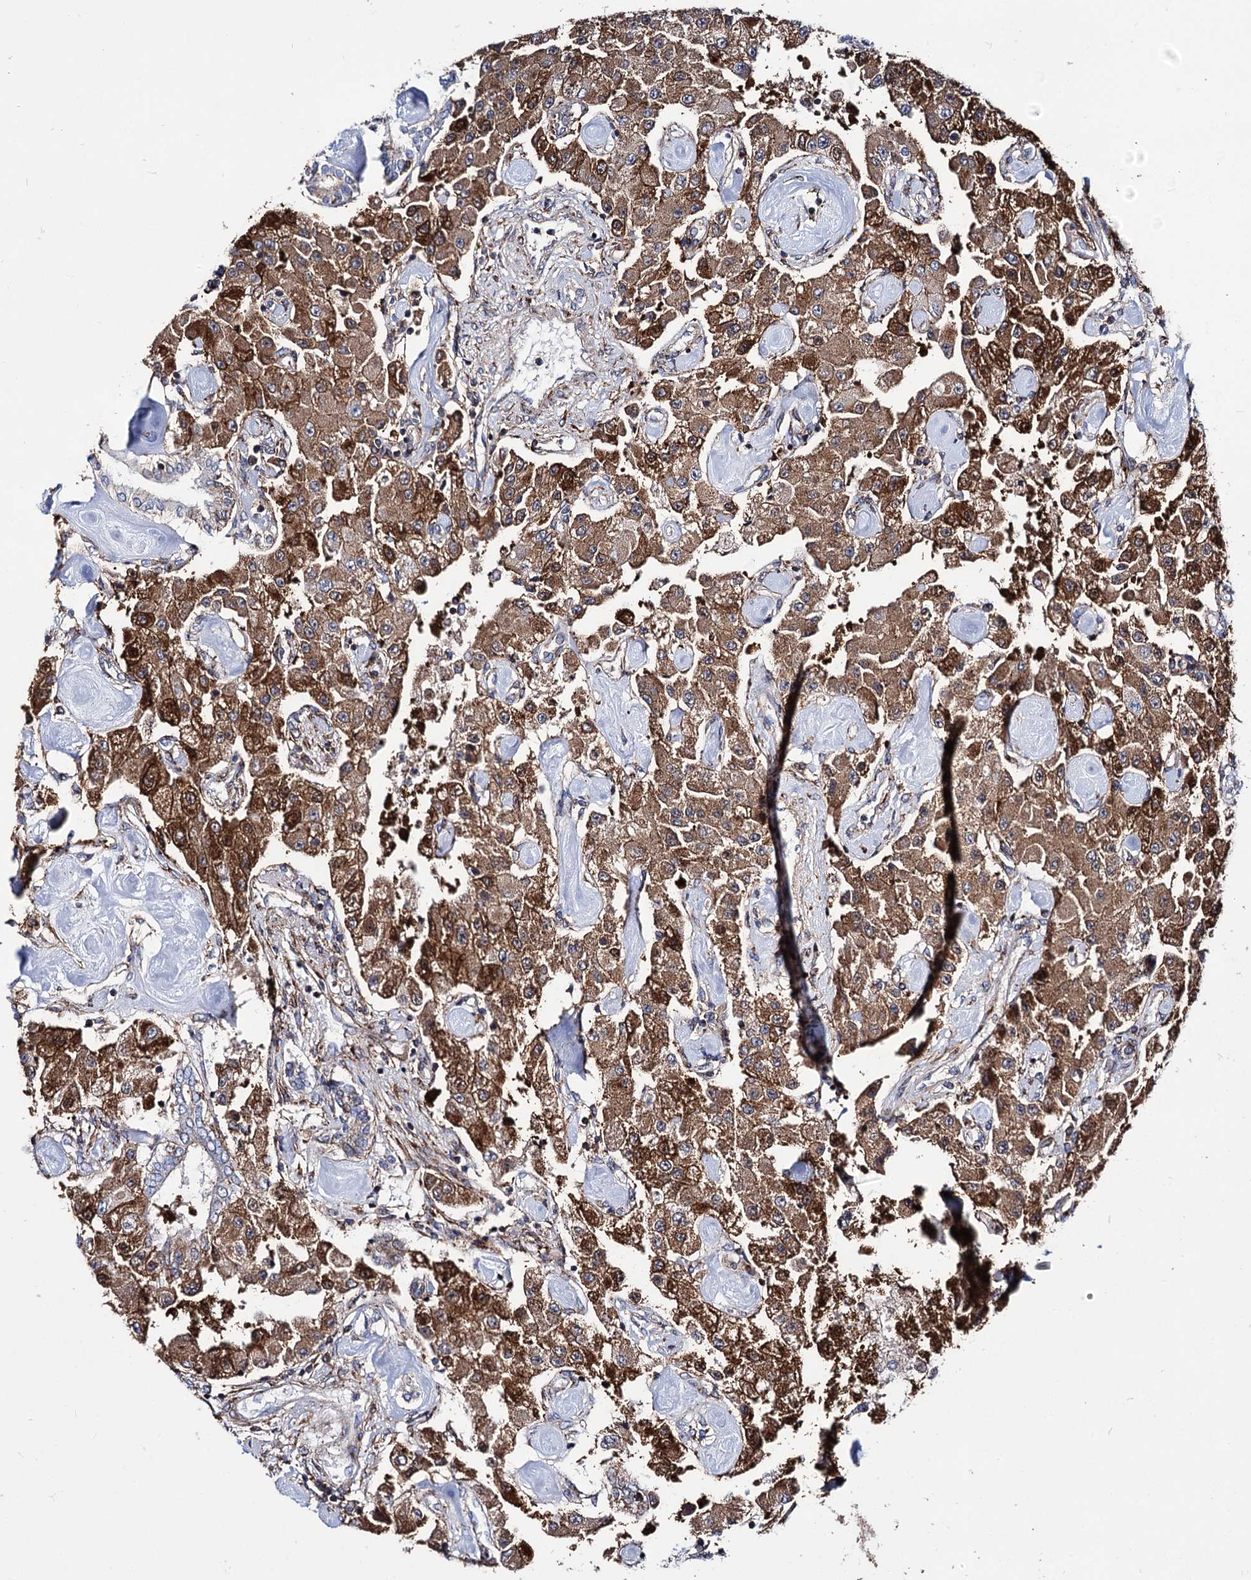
{"staining": {"intensity": "strong", "quantity": ">75%", "location": "cytoplasmic/membranous"}, "tissue": "carcinoid", "cell_type": "Tumor cells", "image_type": "cancer", "snomed": [{"axis": "morphology", "description": "Carcinoid, malignant, NOS"}, {"axis": "topography", "description": "Pancreas"}], "caption": "High-power microscopy captured an IHC histopathology image of malignant carcinoid, revealing strong cytoplasmic/membranous expression in approximately >75% of tumor cells.", "gene": "DEF6", "patient": {"sex": "male", "age": 41}}